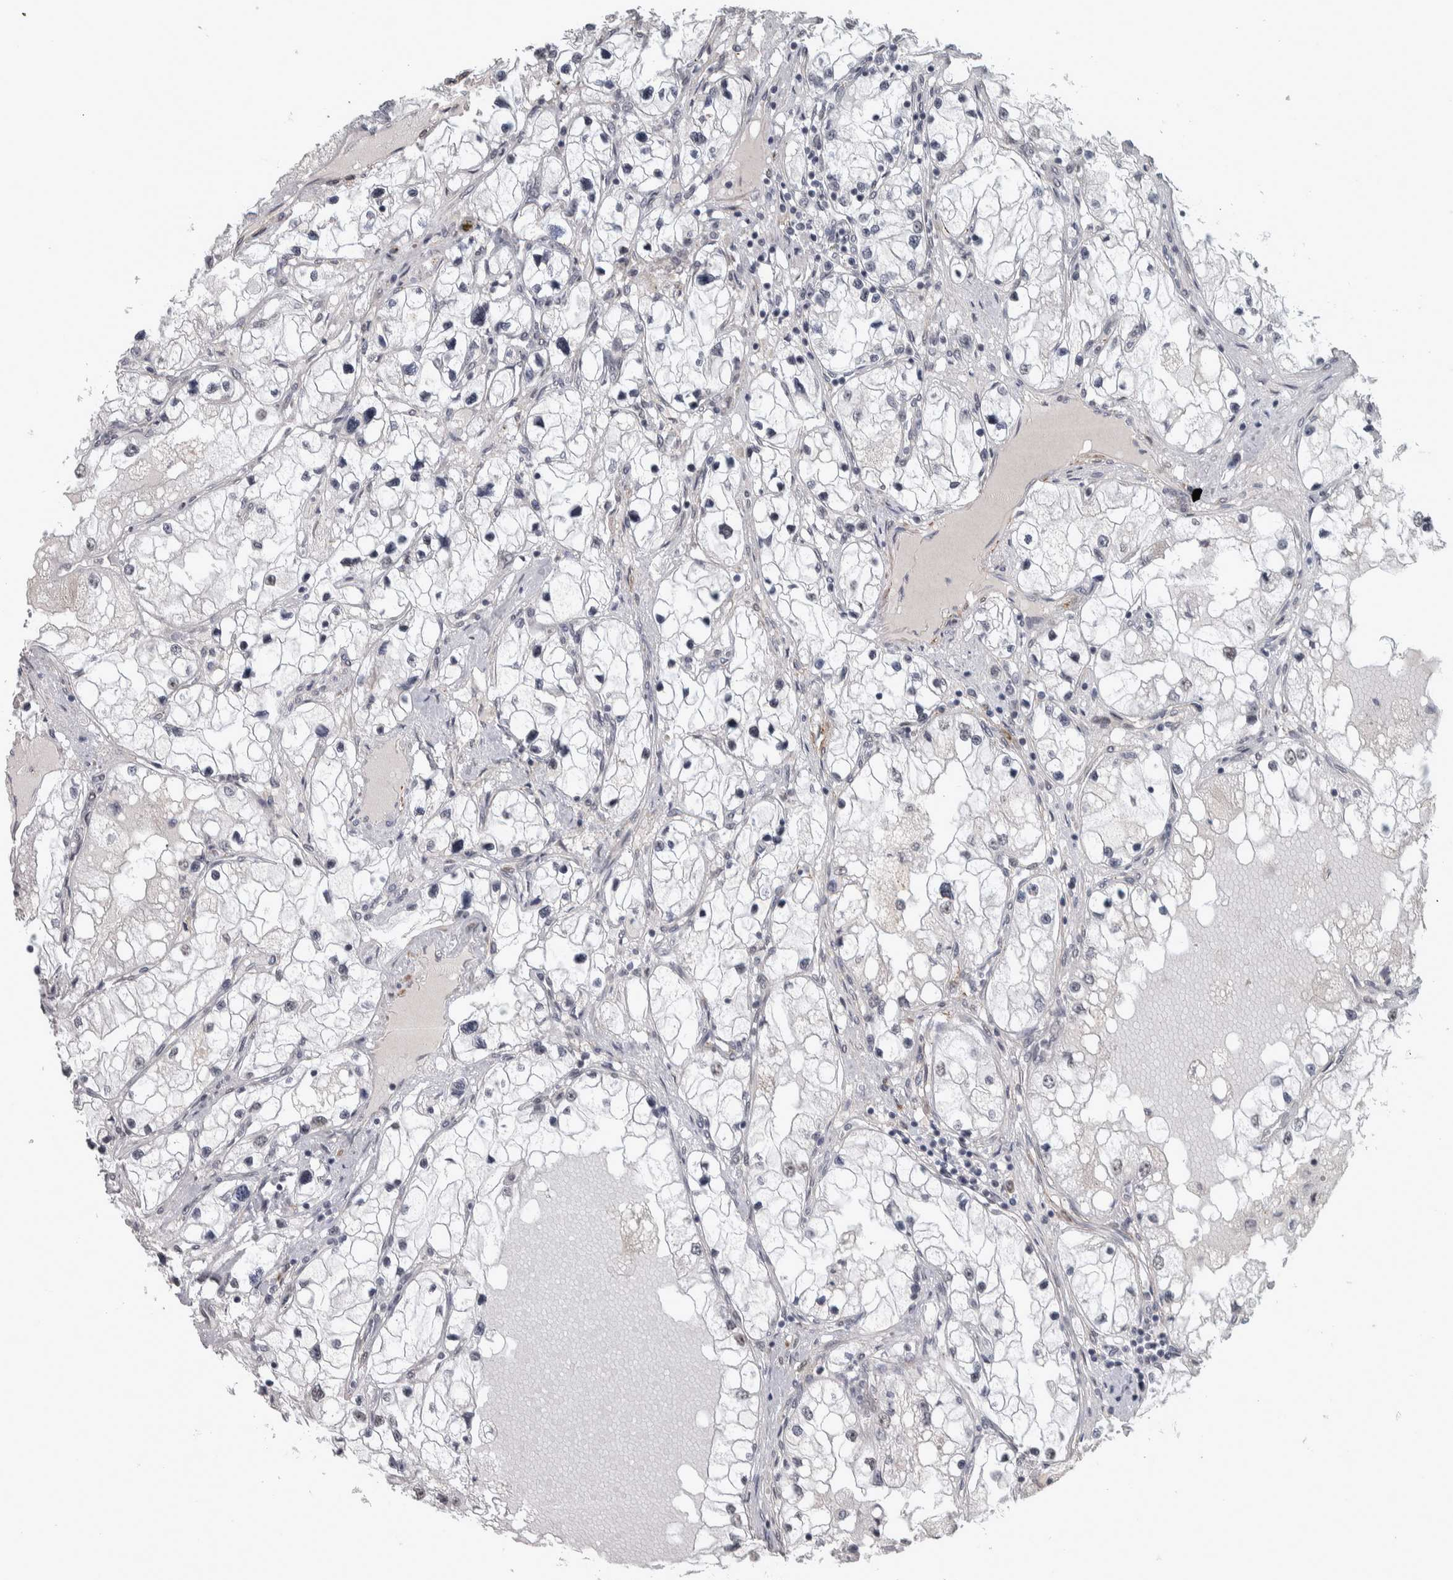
{"staining": {"intensity": "negative", "quantity": "none", "location": "none"}, "tissue": "renal cancer", "cell_type": "Tumor cells", "image_type": "cancer", "snomed": [{"axis": "morphology", "description": "Adenocarcinoma, NOS"}, {"axis": "topography", "description": "Kidney"}], "caption": "An immunohistochemistry photomicrograph of renal cancer (adenocarcinoma) is shown. There is no staining in tumor cells of renal cancer (adenocarcinoma).", "gene": "DDX42", "patient": {"sex": "male", "age": 68}}